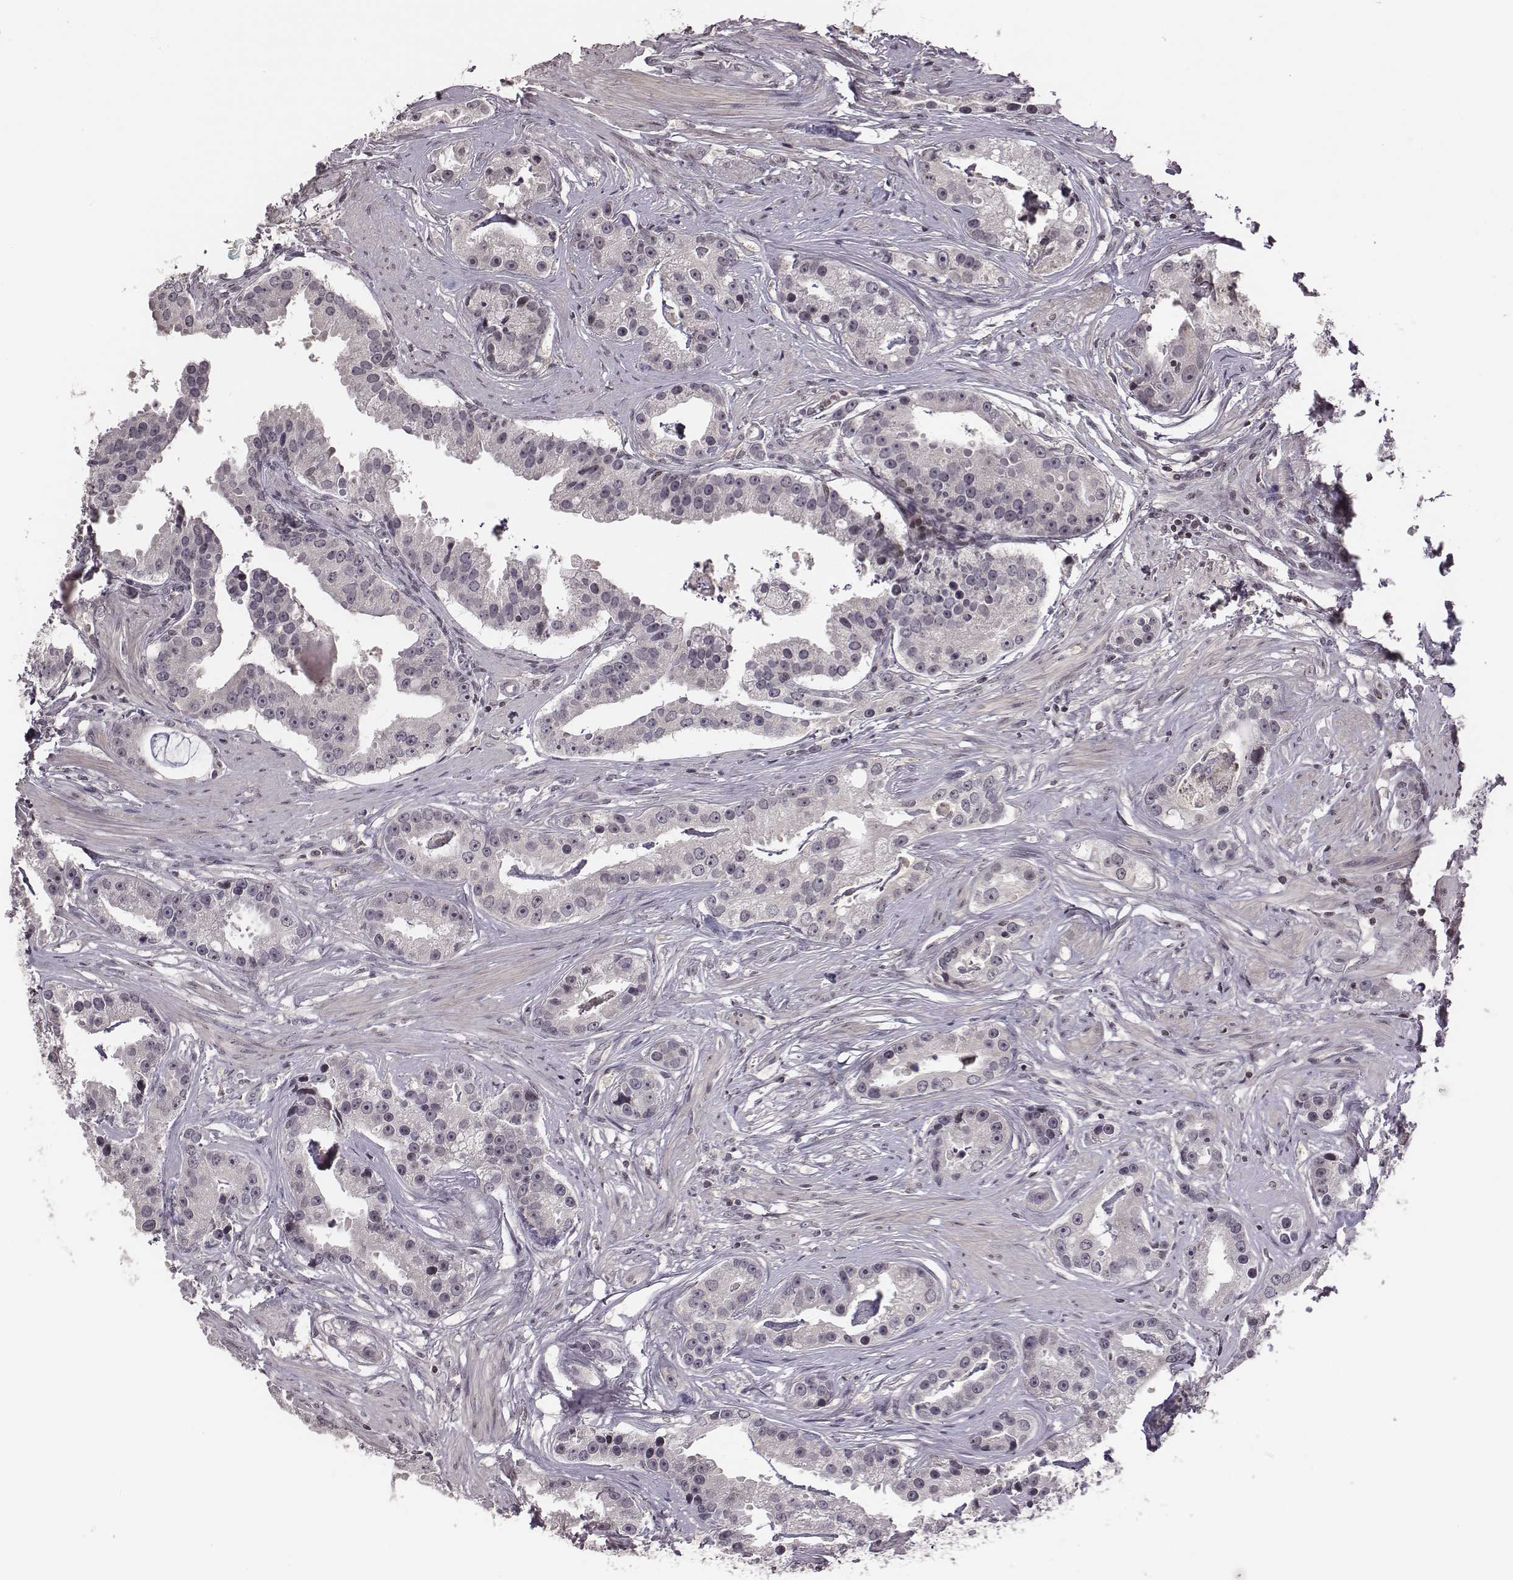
{"staining": {"intensity": "negative", "quantity": "none", "location": "none"}, "tissue": "prostate cancer", "cell_type": "Tumor cells", "image_type": "cancer", "snomed": [{"axis": "morphology", "description": "Adenocarcinoma, NOS"}, {"axis": "topography", "description": "Prostate and seminal vesicle, NOS"}, {"axis": "topography", "description": "Prostate"}], "caption": "The photomicrograph exhibits no staining of tumor cells in prostate adenocarcinoma.", "gene": "GRM4", "patient": {"sex": "male", "age": 44}}